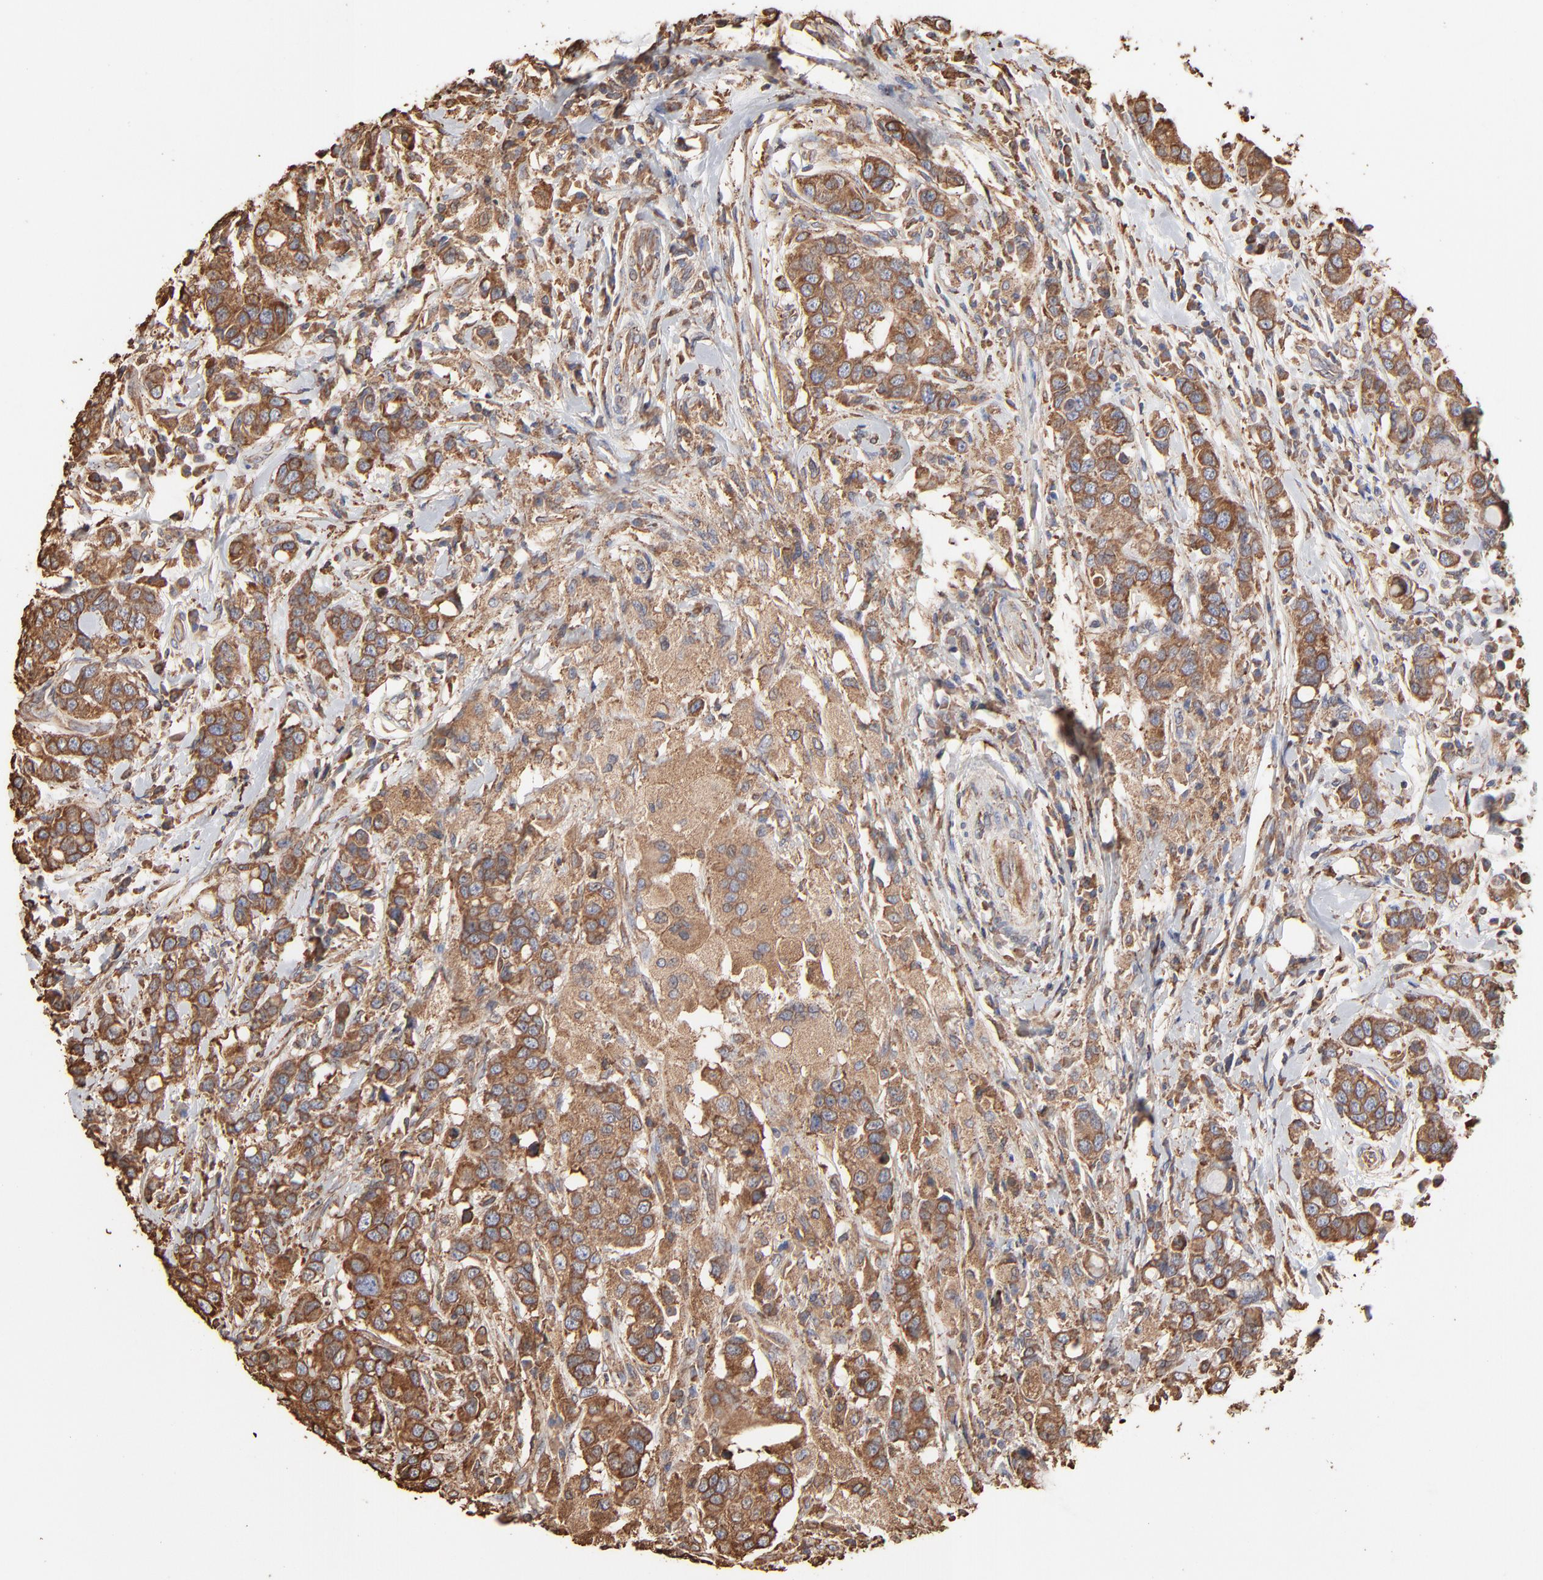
{"staining": {"intensity": "moderate", "quantity": ">75%", "location": "cytoplasmic/membranous"}, "tissue": "breast cancer", "cell_type": "Tumor cells", "image_type": "cancer", "snomed": [{"axis": "morphology", "description": "Duct carcinoma"}, {"axis": "topography", "description": "Breast"}], "caption": "Immunohistochemical staining of breast cancer displays moderate cytoplasmic/membranous protein expression in about >75% of tumor cells. Ihc stains the protein in brown and the nuclei are stained blue.", "gene": "PDIA3", "patient": {"sex": "female", "age": 27}}